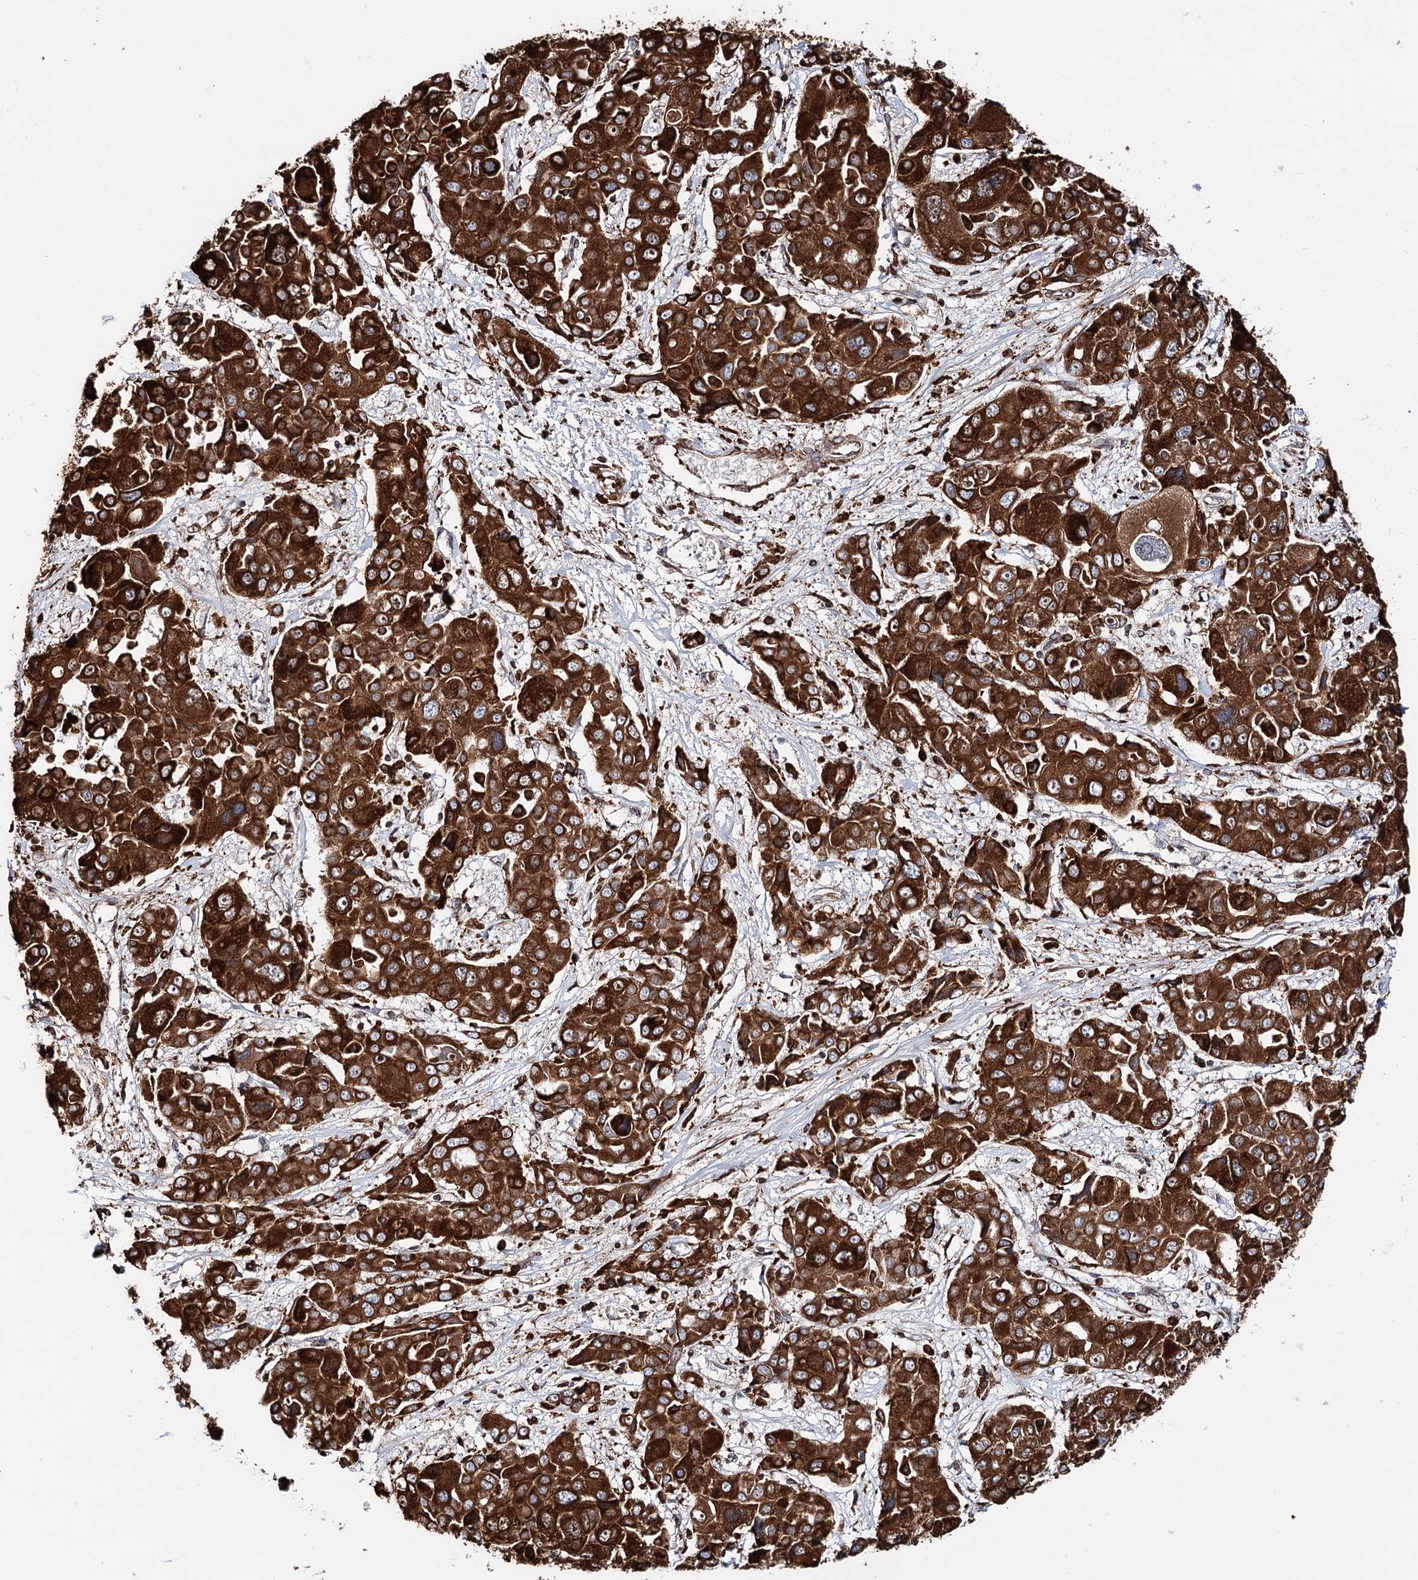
{"staining": {"intensity": "strong", "quantity": ">75%", "location": "cytoplasmic/membranous"}, "tissue": "liver cancer", "cell_type": "Tumor cells", "image_type": "cancer", "snomed": [{"axis": "morphology", "description": "Cholangiocarcinoma"}, {"axis": "topography", "description": "Liver"}], "caption": "Protein staining by immunohistochemistry (IHC) shows strong cytoplasmic/membranous expression in about >75% of tumor cells in liver cholangiocarcinoma.", "gene": "ERP29", "patient": {"sex": "male", "age": 67}}